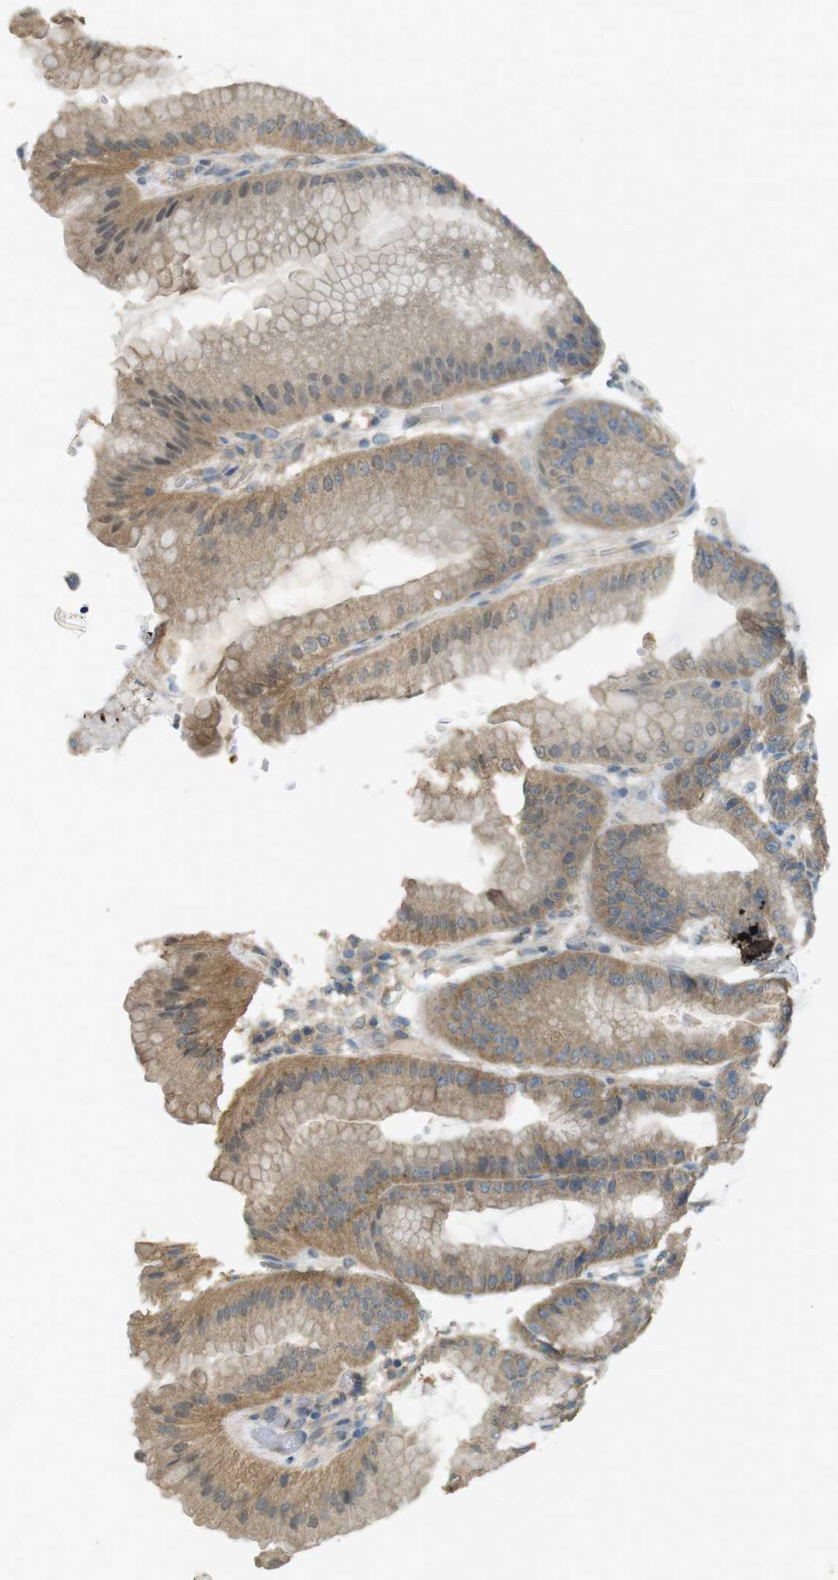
{"staining": {"intensity": "moderate", "quantity": ">75%", "location": "cytoplasmic/membranous"}, "tissue": "stomach", "cell_type": "Glandular cells", "image_type": "normal", "snomed": [{"axis": "morphology", "description": "Normal tissue, NOS"}, {"axis": "topography", "description": "Stomach, lower"}], "caption": "DAB immunohistochemical staining of normal human stomach exhibits moderate cytoplasmic/membranous protein staining in about >75% of glandular cells.", "gene": "ZDHHC20", "patient": {"sex": "male", "age": 71}}